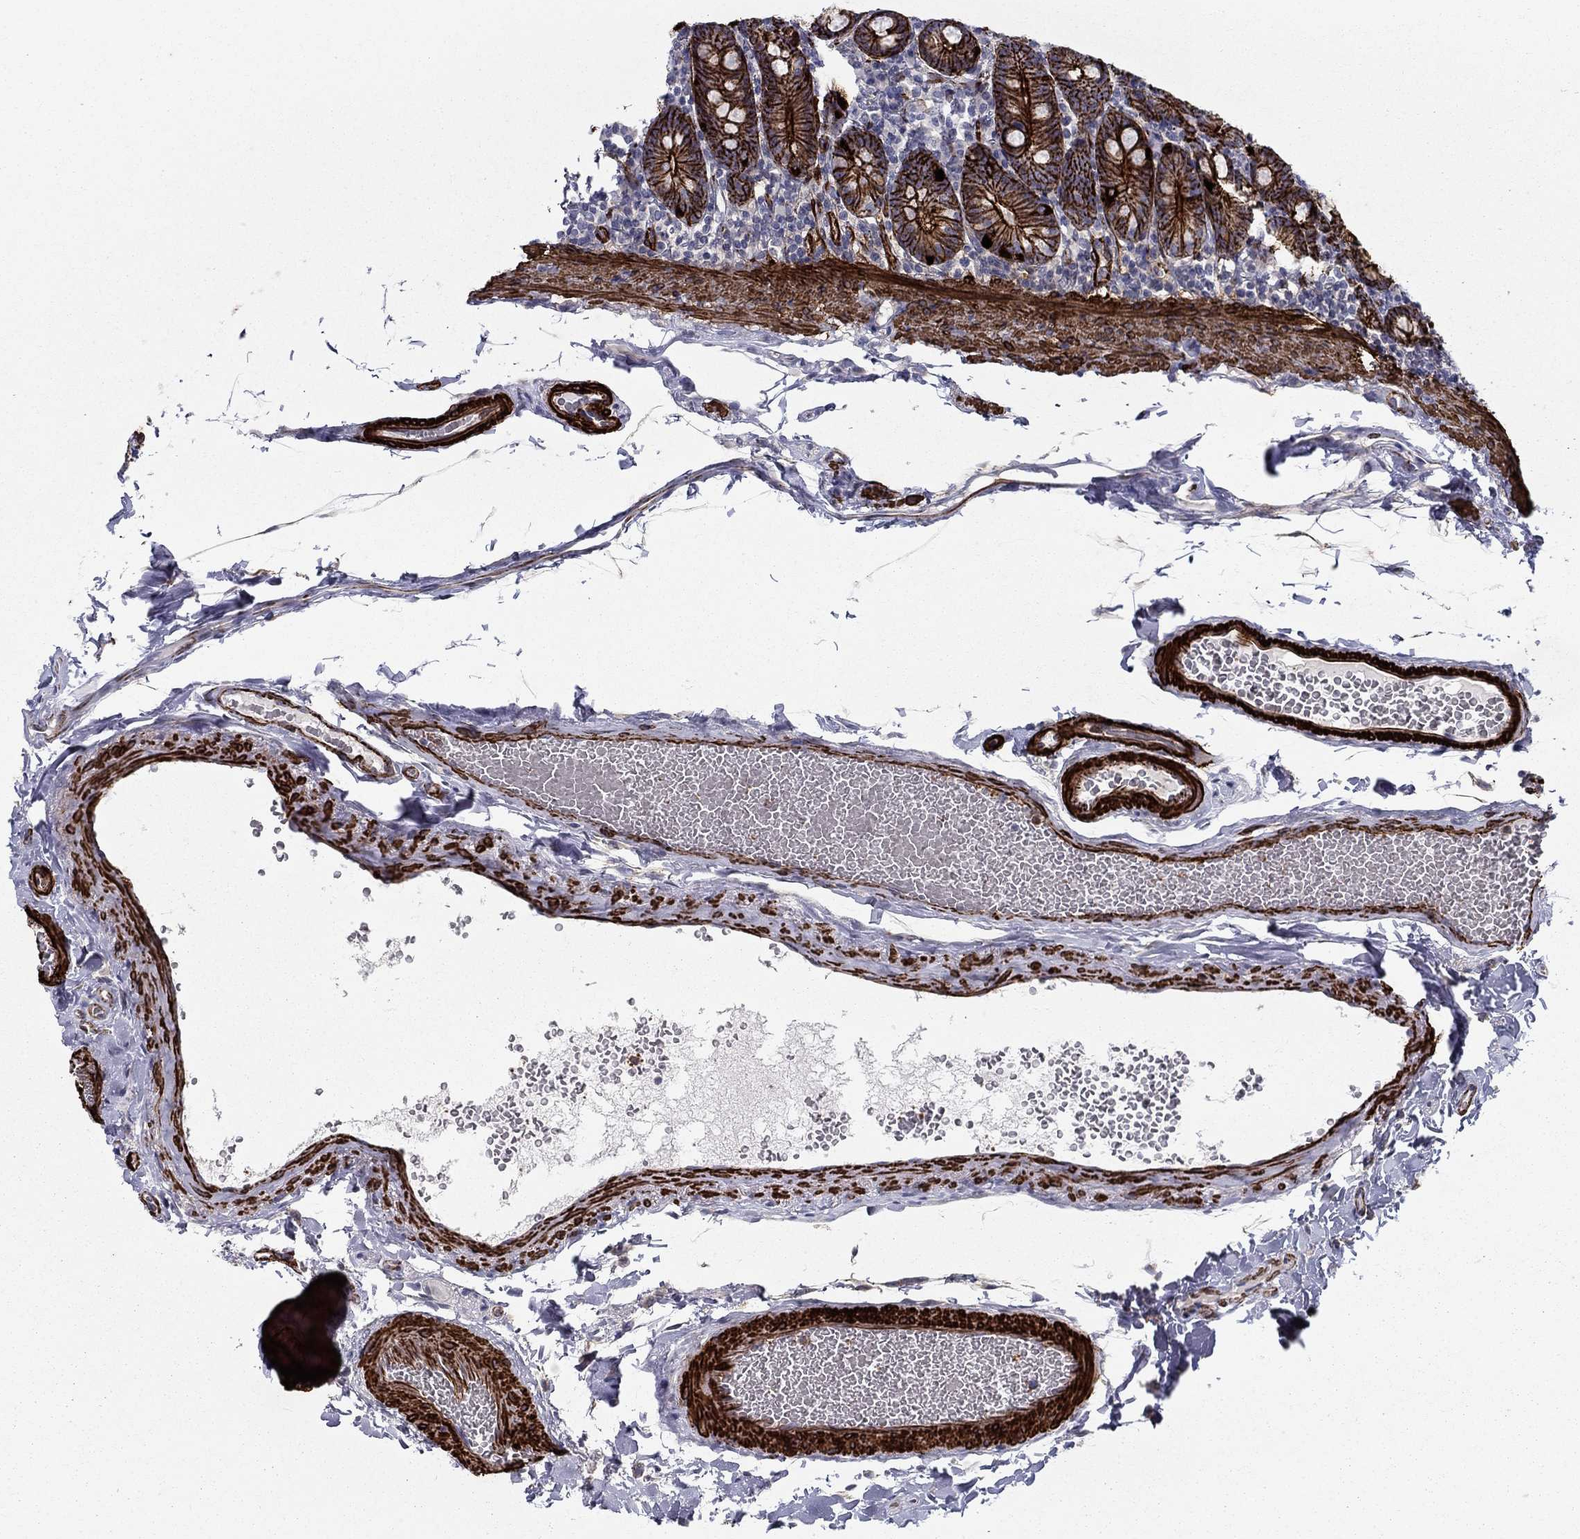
{"staining": {"intensity": "strong", "quantity": ">75%", "location": "cytoplasmic/membranous"}, "tissue": "duodenum", "cell_type": "Glandular cells", "image_type": "normal", "snomed": [{"axis": "morphology", "description": "Normal tissue, NOS"}, {"axis": "topography", "description": "Duodenum"}], "caption": "The image shows staining of unremarkable duodenum, revealing strong cytoplasmic/membranous protein positivity (brown color) within glandular cells.", "gene": "KRBA1", "patient": {"sex": "female", "age": 67}}